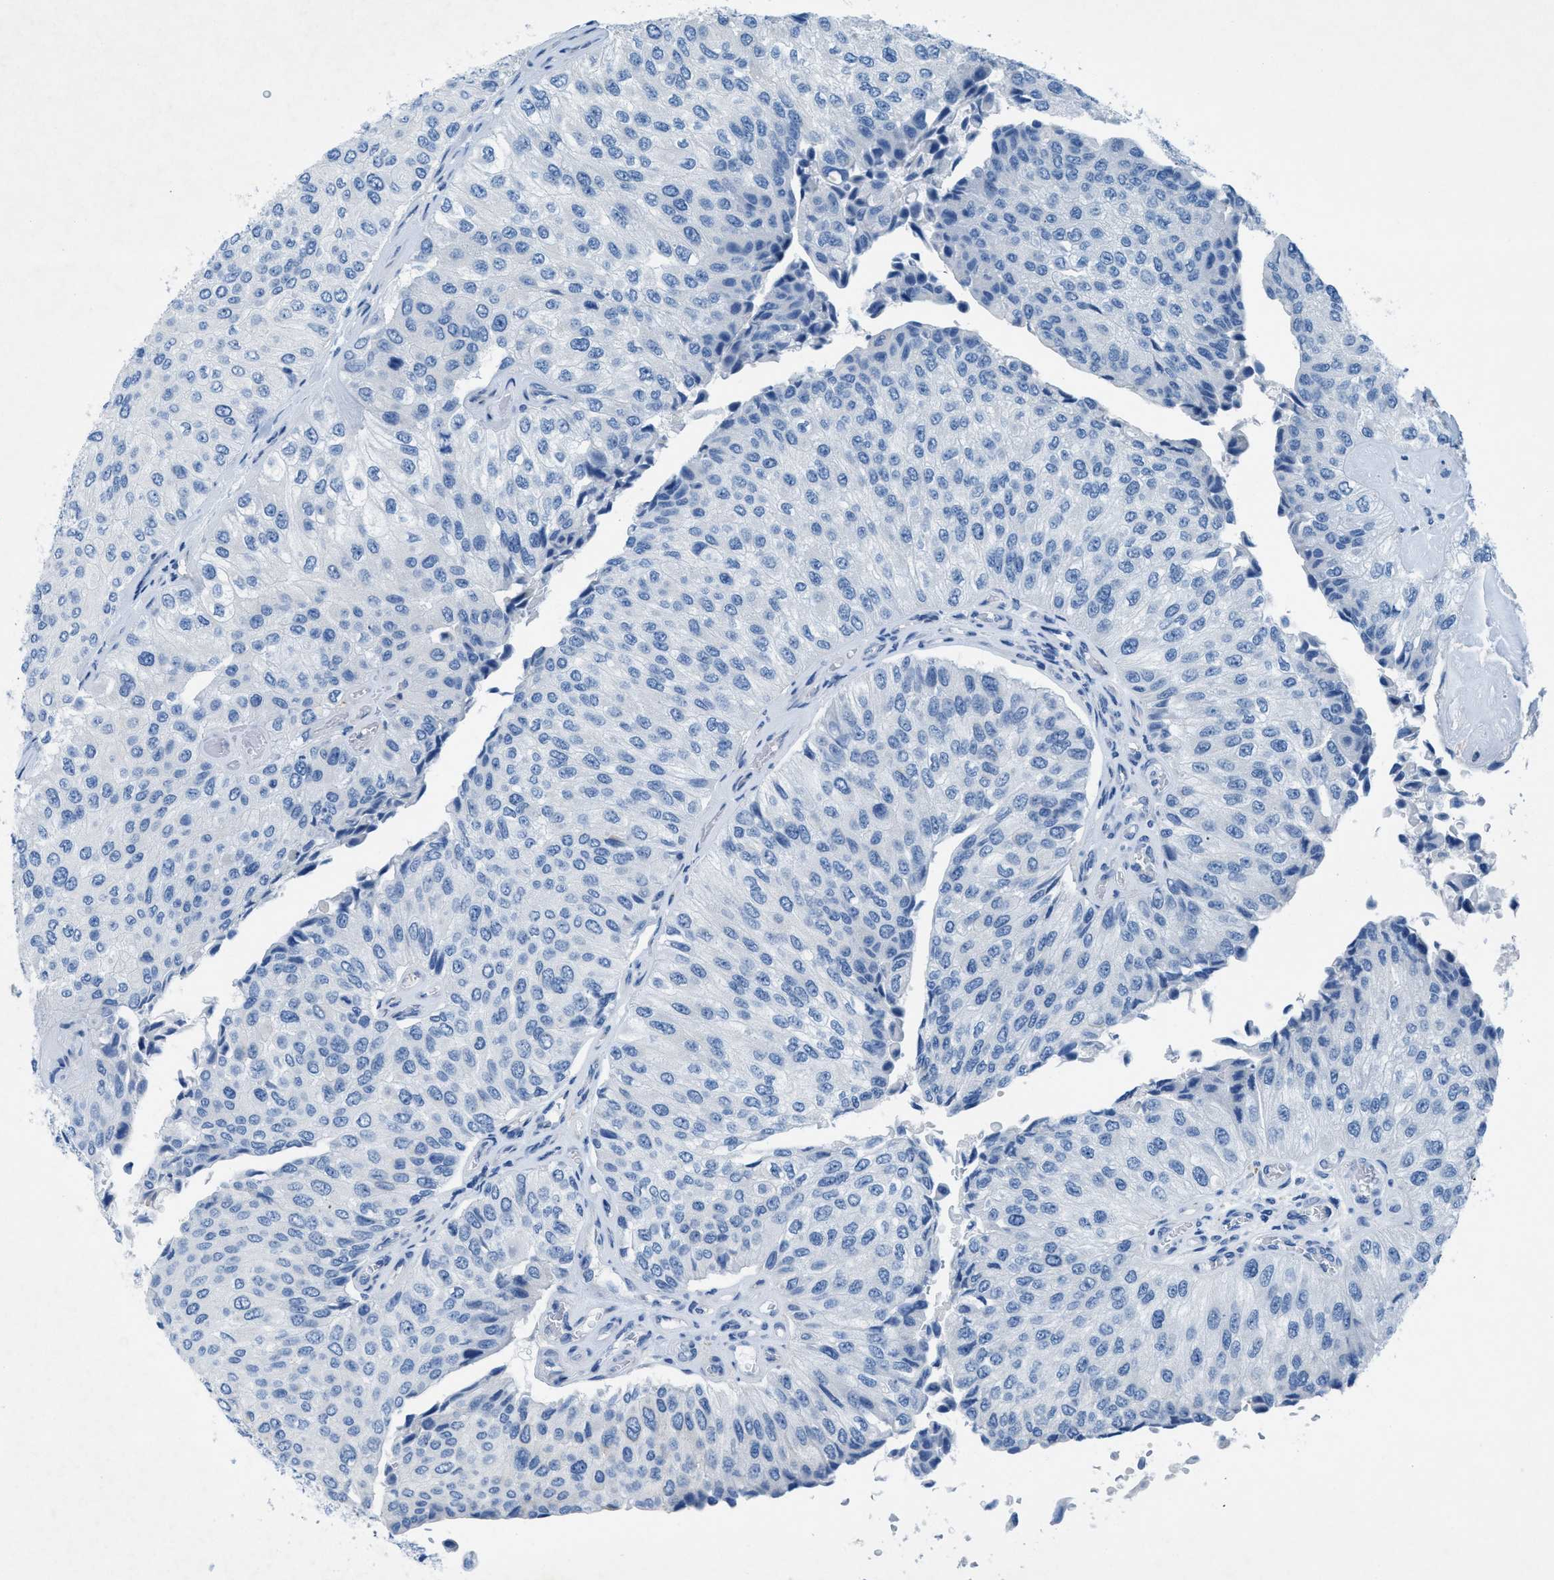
{"staining": {"intensity": "negative", "quantity": "none", "location": "none"}, "tissue": "urothelial cancer", "cell_type": "Tumor cells", "image_type": "cancer", "snomed": [{"axis": "morphology", "description": "Urothelial carcinoma, High grade"}, {"axis": "topography", "description": "Kidney"}, {"axis": "topography", "description": "Urinary bladder"}], "caption": "Immunohistochemistry (IHC) of human urothelial carcinoma (high-grade) reveals no staining in tumor cells.", "gene": "GALNT17", "patient": {"sex": "male", "age": 77}}